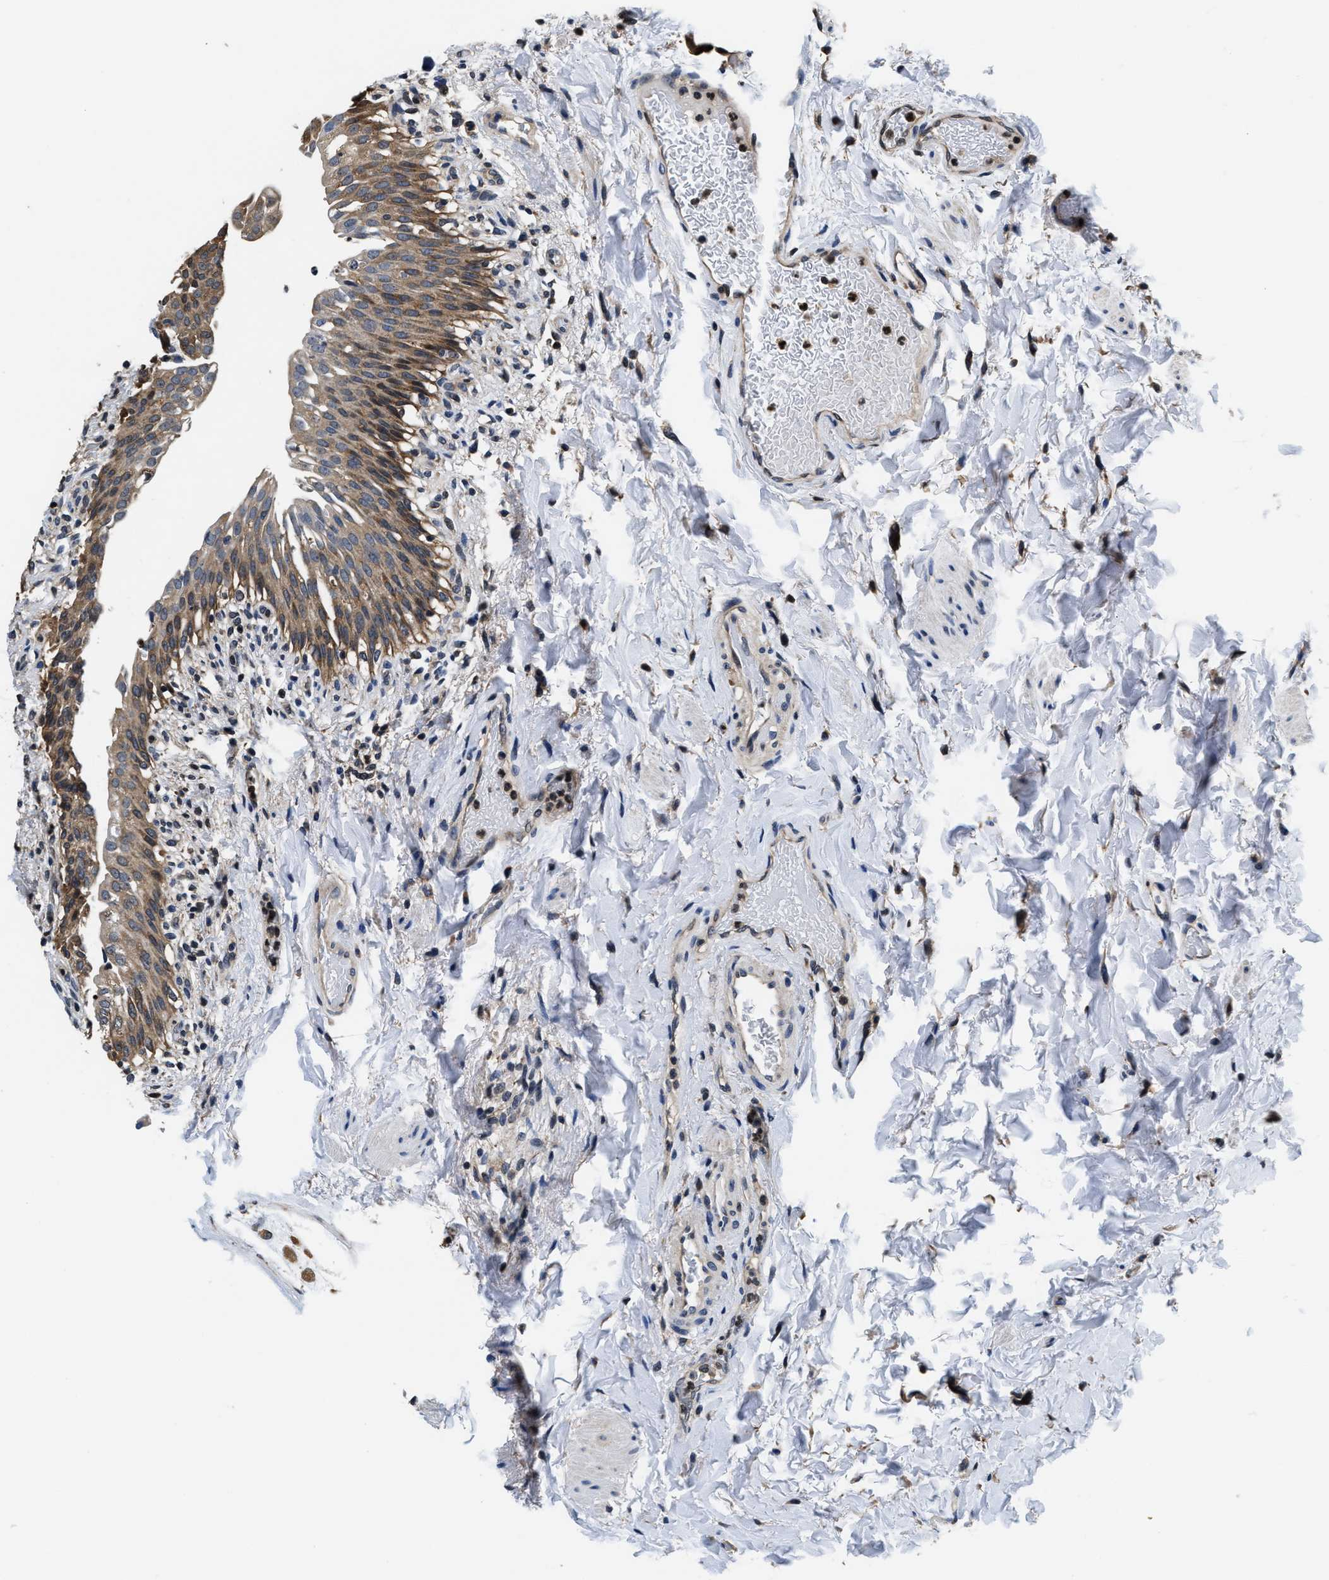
{"staining": {"intensity": "moderate", "quantity": ">75%", "location": "cytoplasmic/membranous"}, "tissue": "urinary bladder", "cell_type": "Urothelial cells", "image_type": "normal", "snomed": [{"axis": "morphology", "description": "Normal tissue, NOS"}, {"axis": "topography", "description": "Urinary bladder"}], "caption": "The micrograph demonstrates immunohistochemical staining of benign urinary bladder. There is moderate cytoplasmic/membranous expression is seen in approximately >75% of urothelial cells. (brown staining indicates protein expression, while blue staining denotes nuclei).", "gene": "PHPT1", "patient": {"sex": "female", "age": 60}}